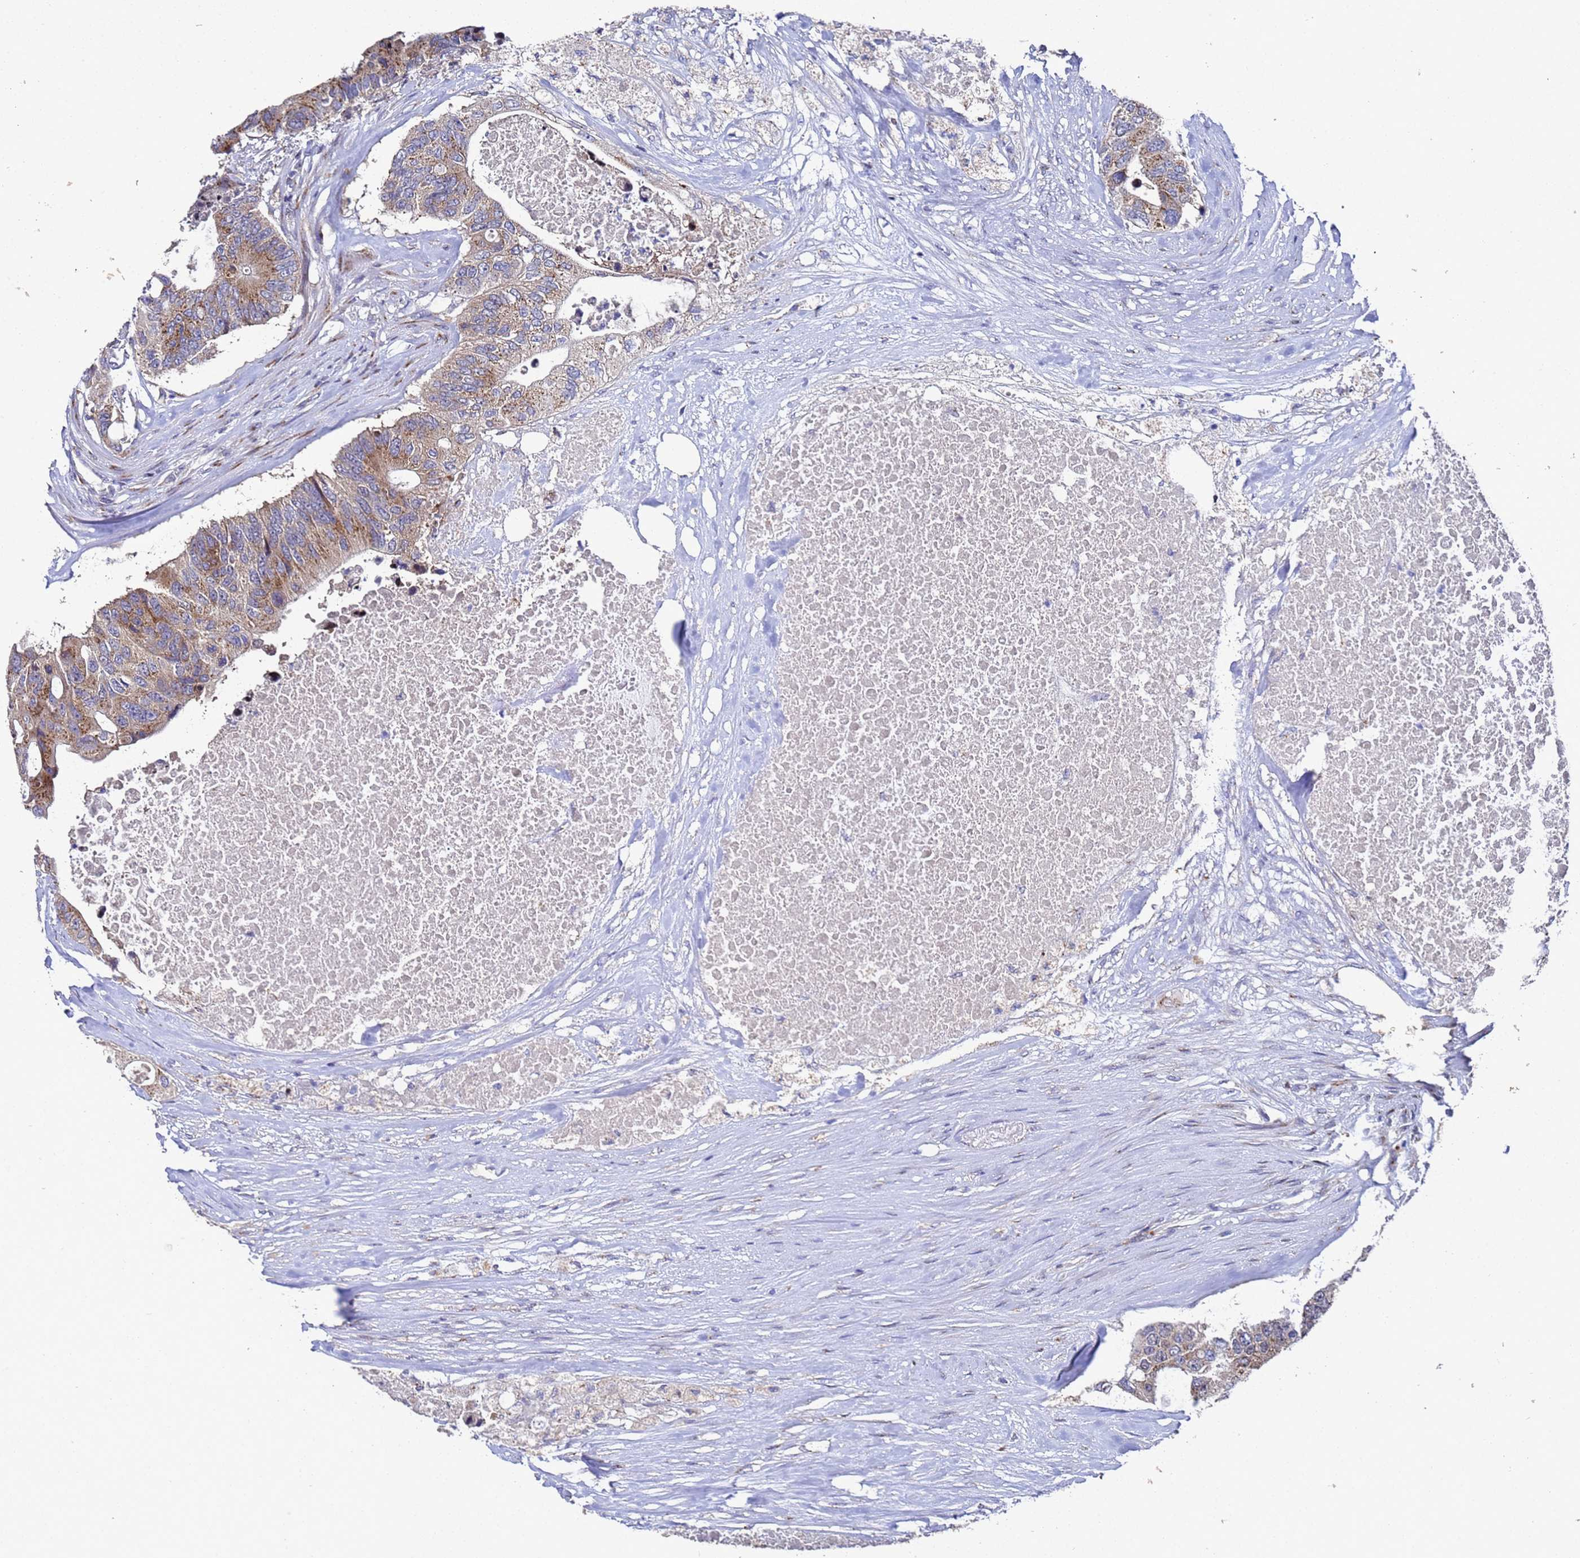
{"staining": {"intensity": "moderate", "quantity": ">75%", "location": "cytoplasmic/membranous"}, "tissue": "colorectal cancer", "cell_type": "Tumor cells", "image_type": "cancer", "snomed": [{"axis": "morphology", "description": "Adenocarcinoma, NOS"}, {"axis": "topography", "description": "Colon"}], "caption": "Colorectal adenocarcinoma stained with immunohistochemistry (IHC) displays moderate cytoplasmic/membranous staining in approximately >75% of tumor cells. The staining was performed using DAB to visualize the protein expression in brown, while the nuclei were stained in blue with hematoxylin (Magnification: 20x).", "gene": "NSUN6", "patient": {"sex": "male", "age": 71}}